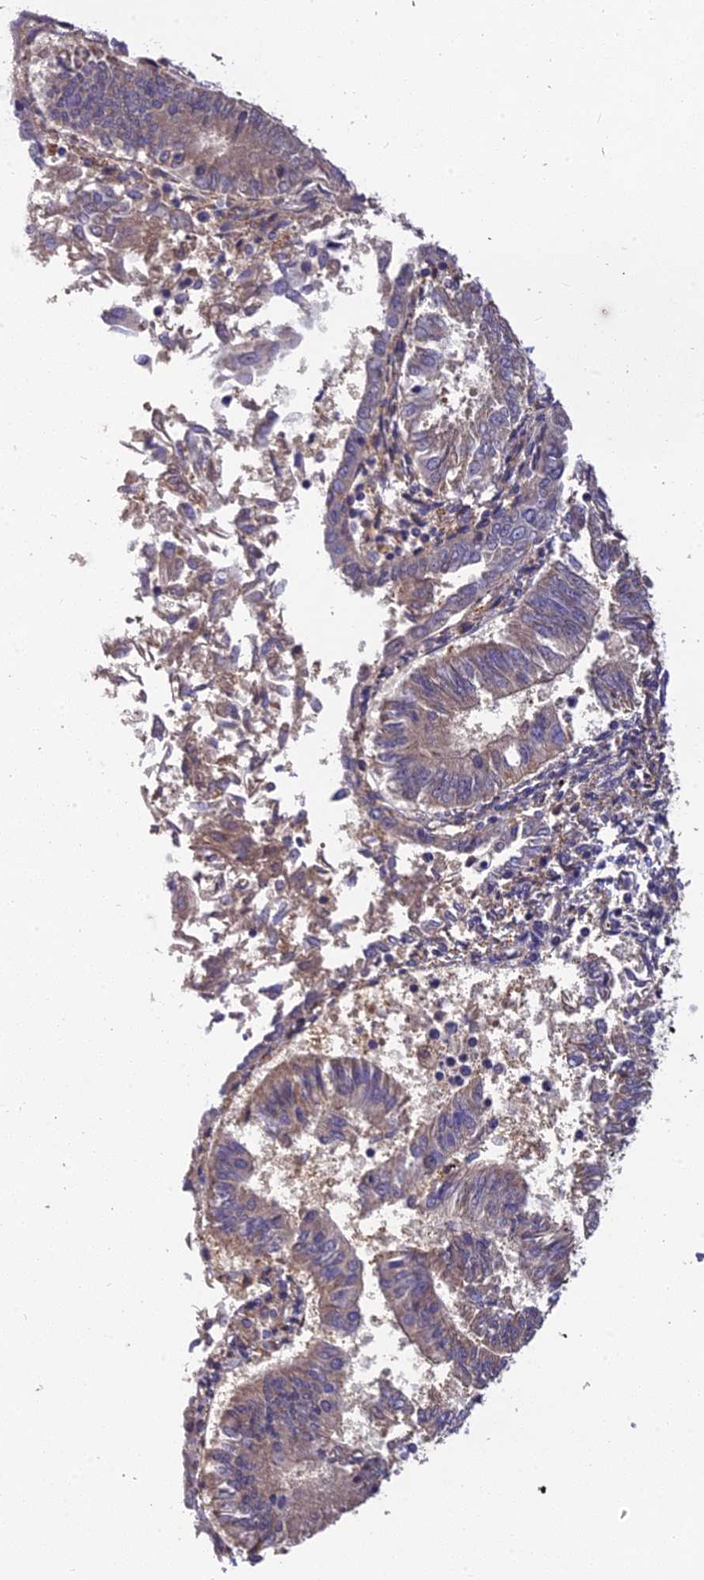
{"staining": {"intensity": "weak", "quantity": "25%-75%", "location": "cytoplasmic/membranous"}, "tissue": "endometrial cancer", "cell_type": "Tumor cells", "image_type": "cancer", "snomed": [{"axis": "morphology", "description": "Adenocarcinoma, NOS"}, {"axis": "topography", "description": "Endometrium"}], "caption": "Human endometrial adenocarcinoma stained for a protein (brown) displays weak cytoplasmic/membranous positive expression in approximately 25%-75% of tumor cells.", "gene": "DENND5B", "patient": {"sex": "female", "age": 58}}